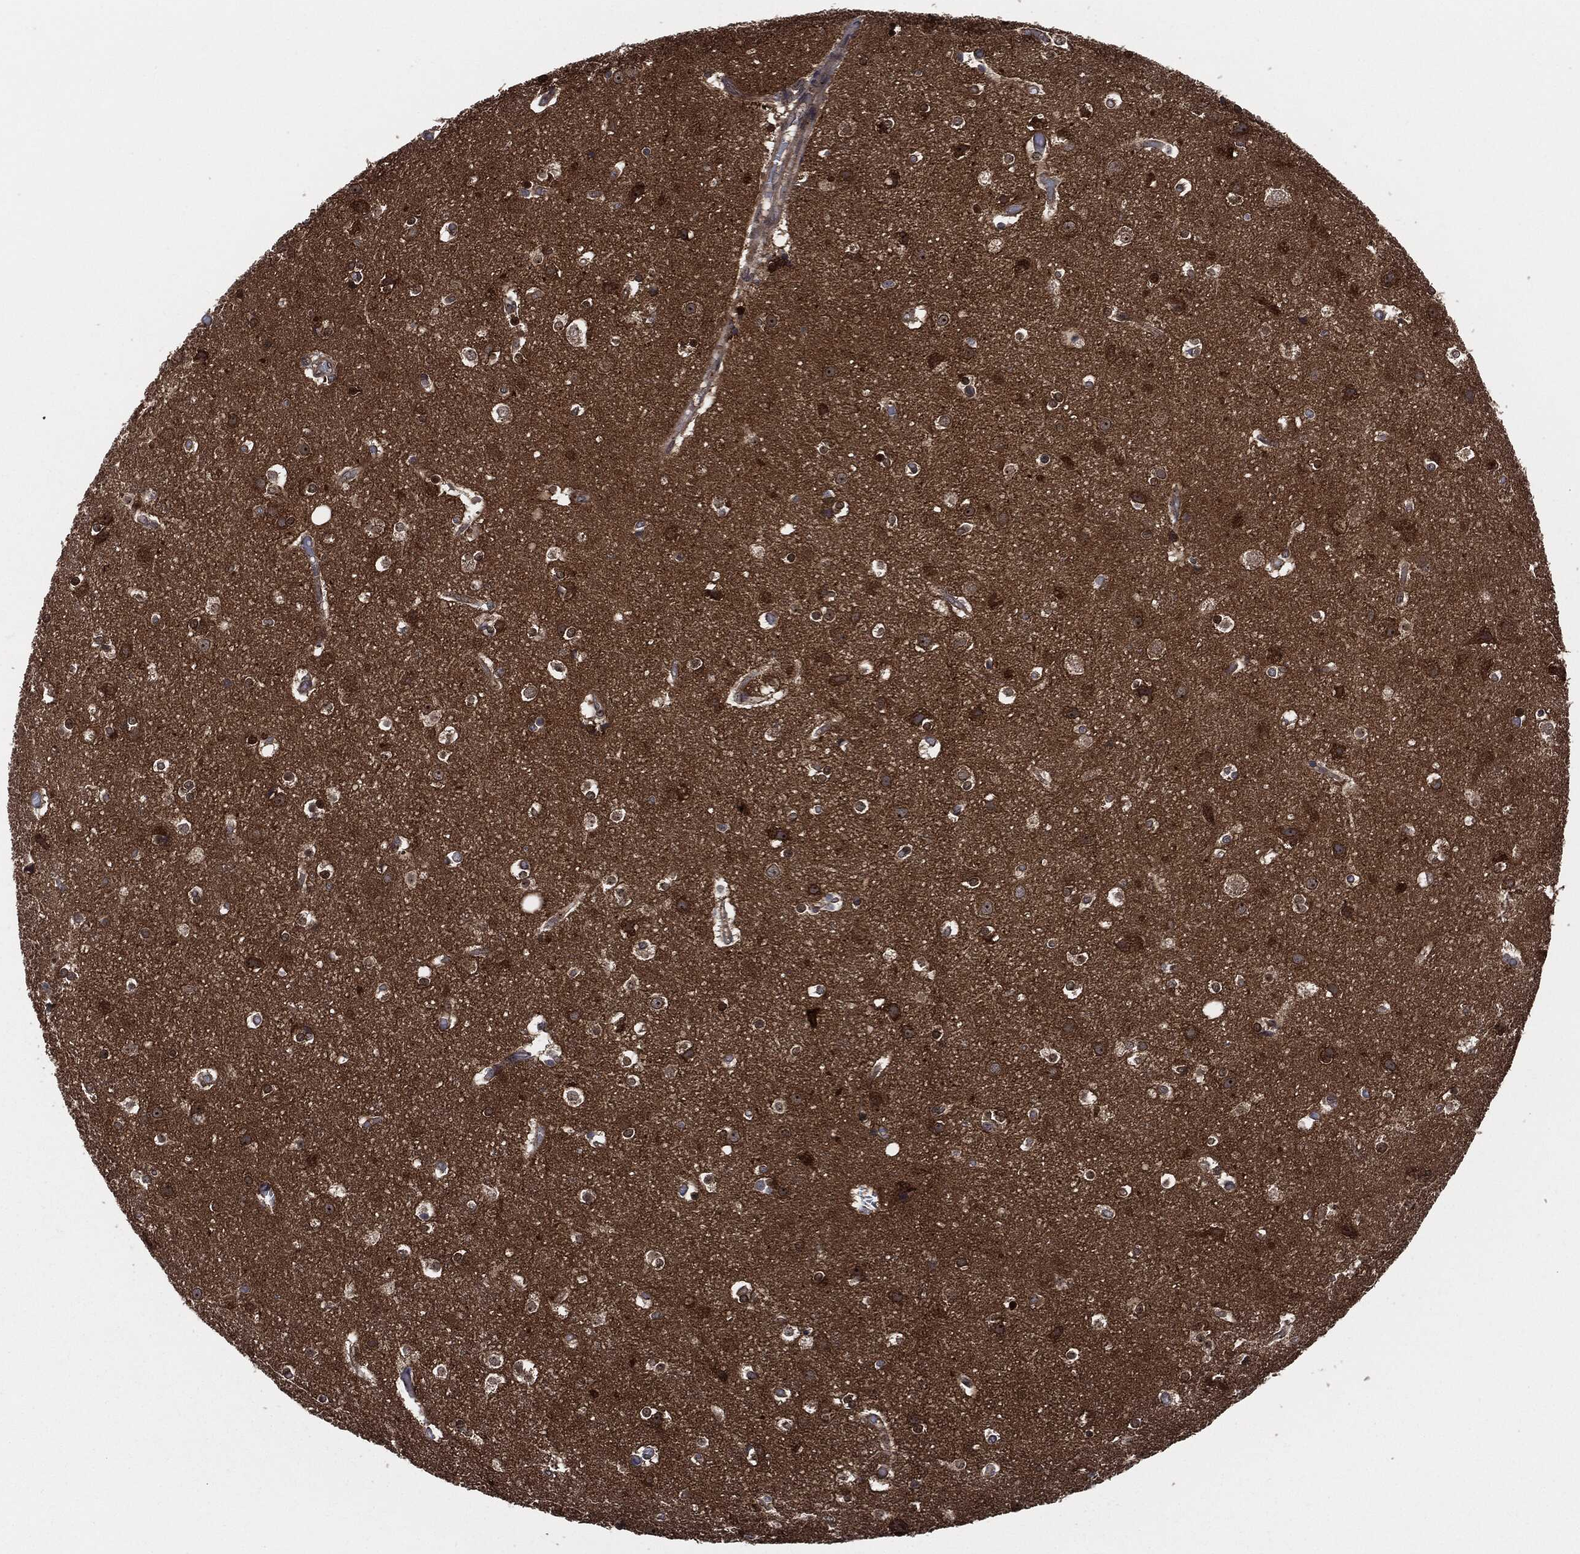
{"staining": {"intensity": "negative", "quantity": "none", "location": "none"}, "tissue": "cerebral cortex", "cell_type": "Endothelial cells", "image_type": "normal", "snomed": [{"axis": "morphology", "description": "Normal tissue, NOS"}, {"axis": "topography", "description": "Cerebral cortex"}], "caption": "Immunohistochemistry (IHC) micrograph of normal cerebral cortex stained for a protein (brown), which reveals no positivity in endothelial cells. (Immunohistochemistry (IHC), brightfield microscopy, high magnification).", "gene": "HRAS", "patient": {"sex": "female", "age": 52}}